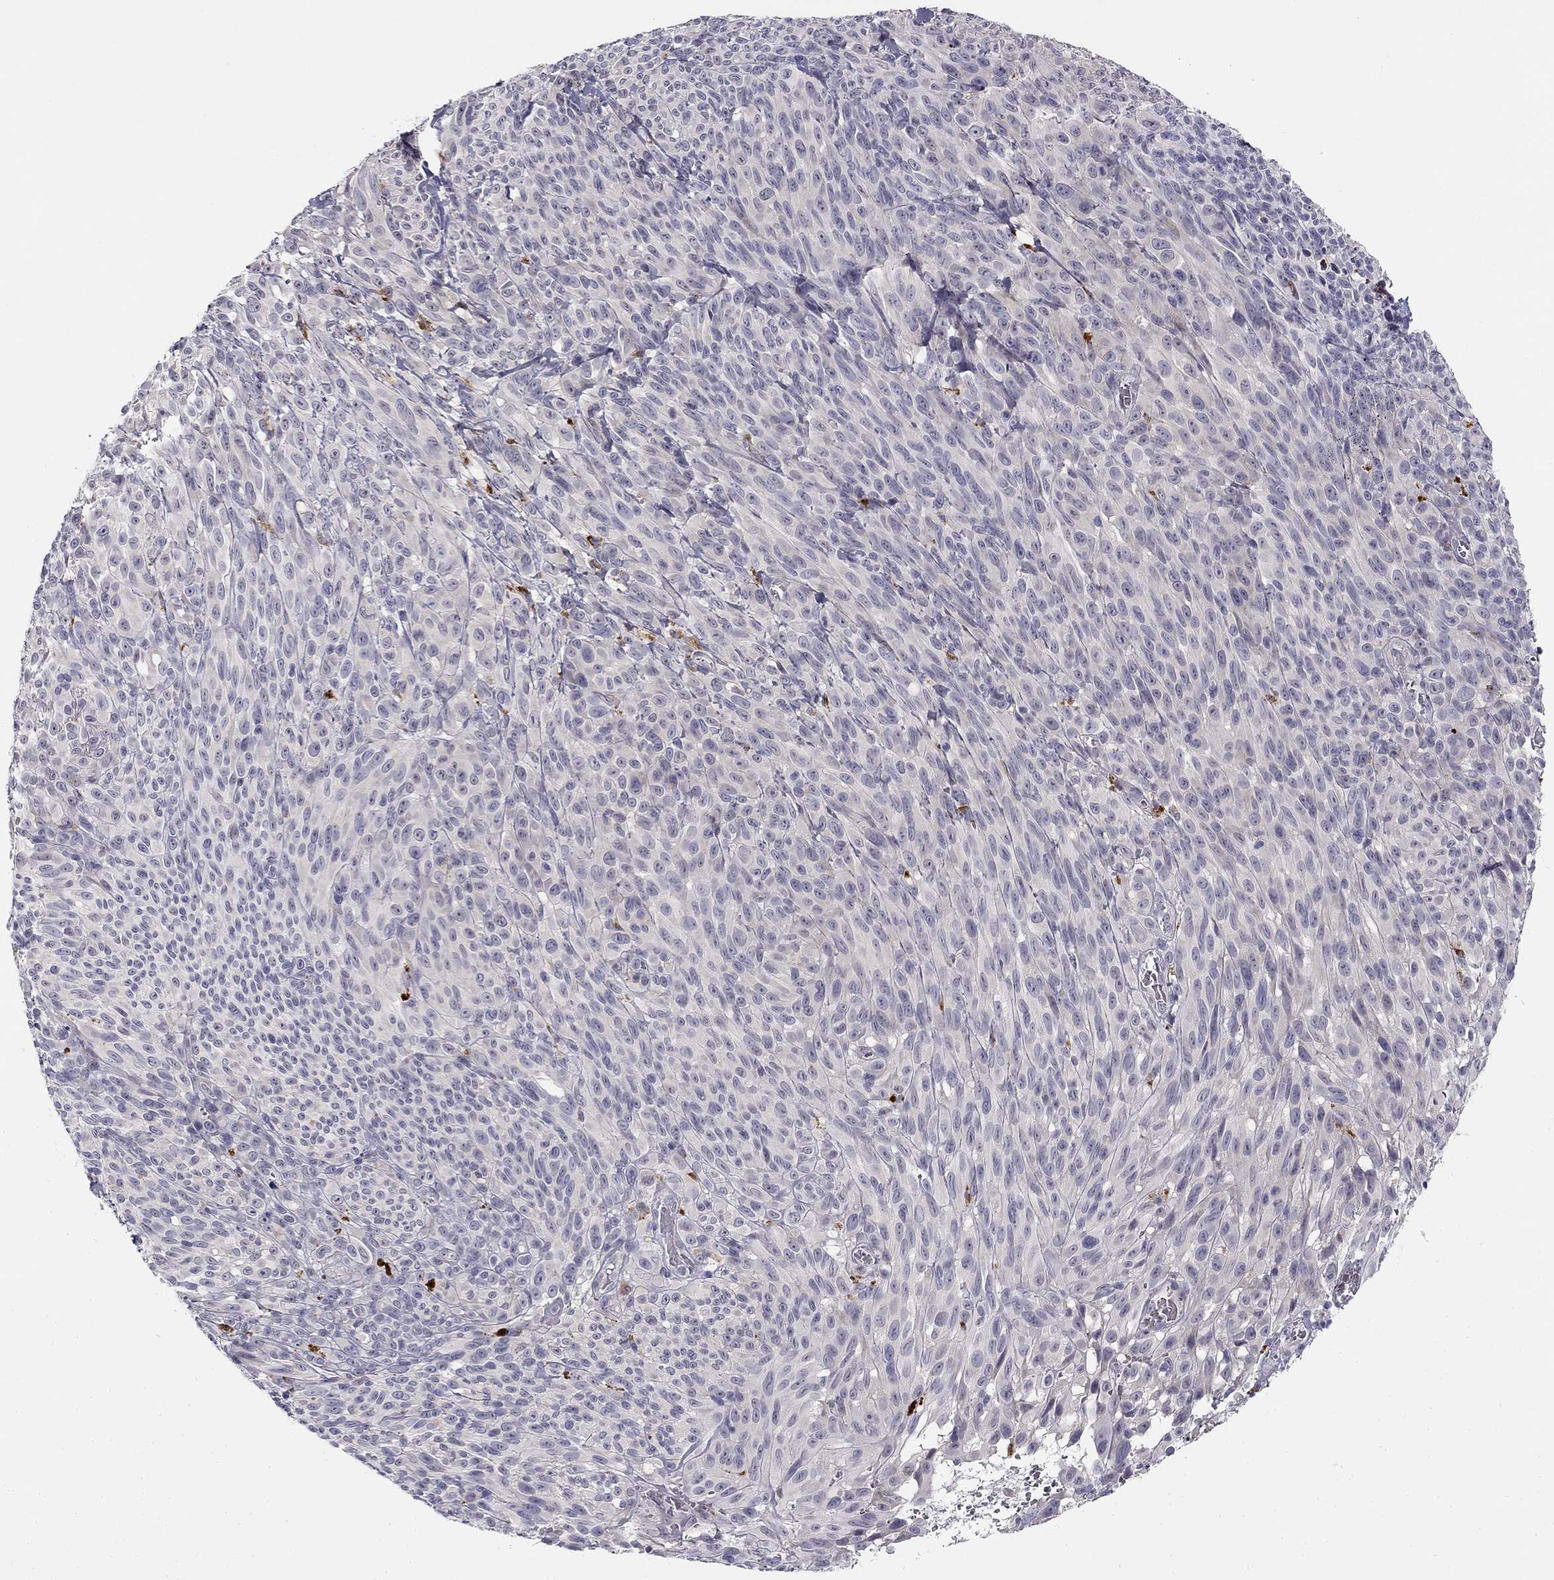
{"staining": {"intensity": "negative", "quantity": "none", "location": "none"}, "tissue": "melanoma", "cell_type": "Tumor cells", "image_type": "cancer", "snomed": [{"axis": "morphology", "description": "Malignant melanoma, NOS"}, {"axis": "topography", "description": "Skin"}], "caption": "Malignant melanoma was stained to show a protein in brown. There is no significant expression in tumor cells.", "gene": "CNR1", "patient": {"sex": "male", "age": 83}}